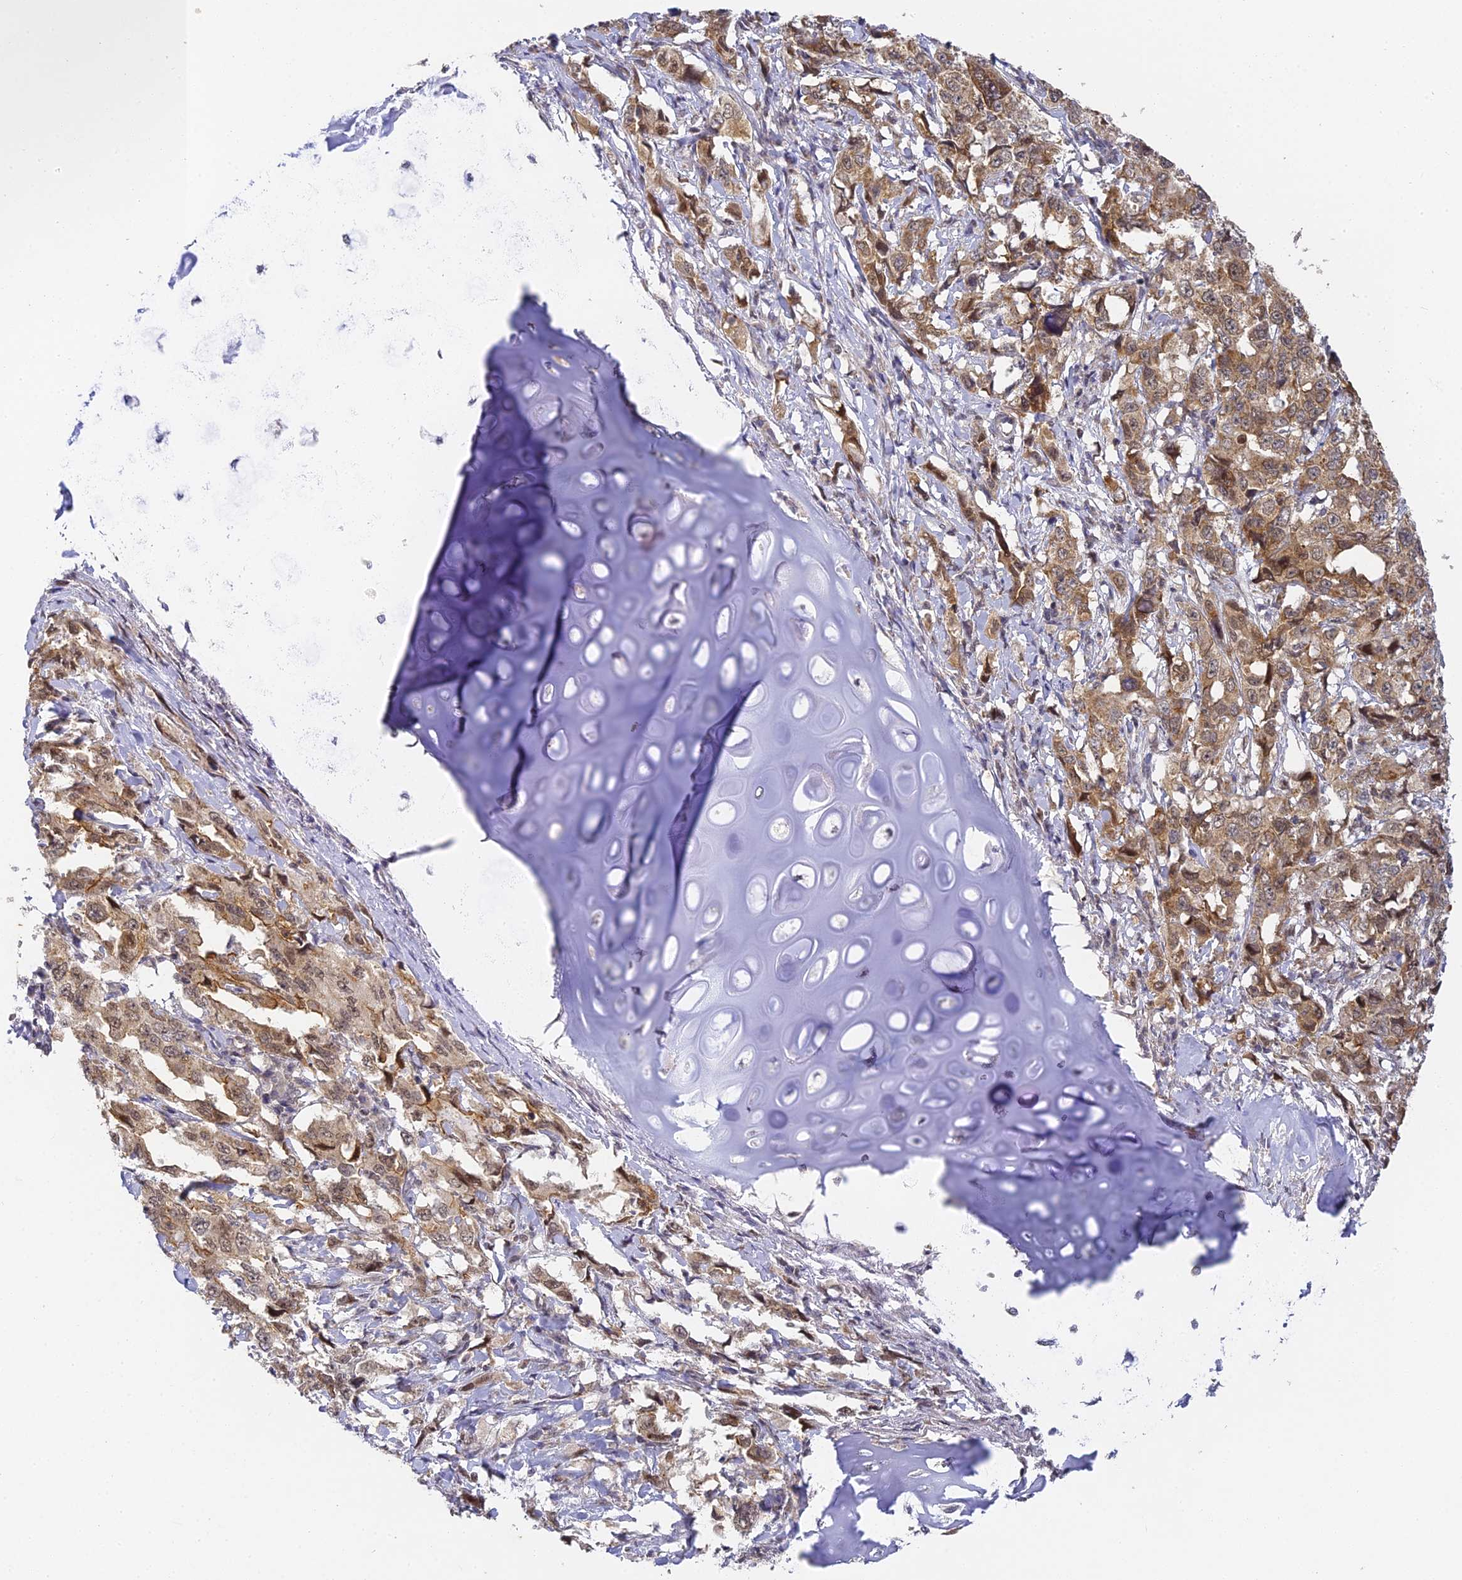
{"staining": {"intensity": "moderate", "quantity": ">75%", "location": "cytoplasmic/membranous,nuclear"}, "tissue": "lung cancer", "cell_type": "Tumor cells", "image_type": "cancer", "snomed": [{"axis": "morphology", "description": "Adenocarcinoma, NOS"}, {"axis": "topography", "description": "Lung"}], "caption": "The image displays immunohistochemical staining of lung adenocarcinoma. There is moderate cytoplasmic/membranous and nuclear staining is present in approximately >75% of tumor cells.", "gene": "DNAAF10", "patient": {"sex": "female", "age": 51}}